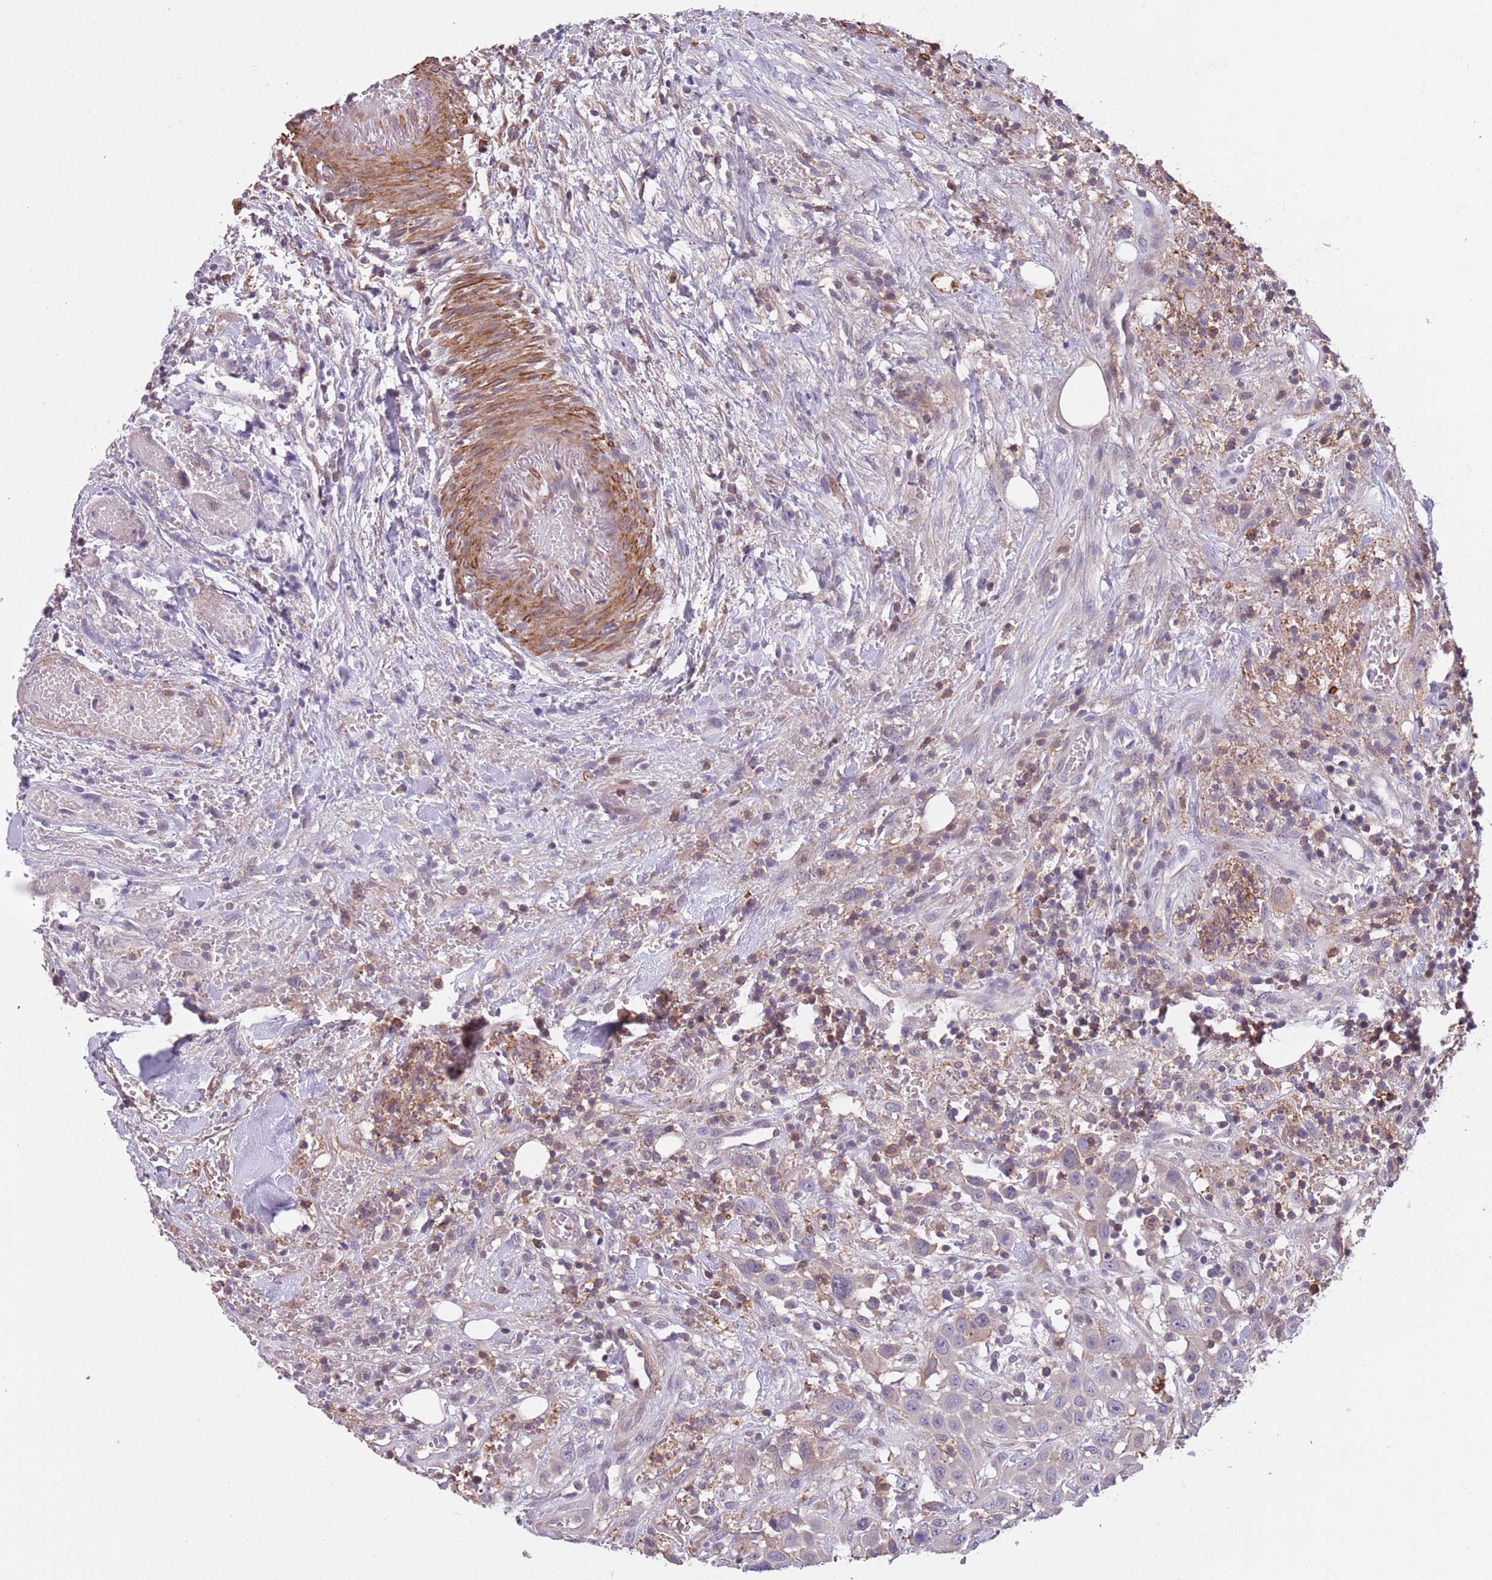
{"staining": {"intensity": "moderate", "quantity": "<25%", "location": "cytoplasmic/membranous"}, "tissue": "head and neck cancer", "cell_type": "Tumor cells", "image_type": "cancer", "snomed": [{"axis": "morphology", "description": "Squamous cell carcinoma, NOS"}, {"axis": "topography", "description": "Head-Neck"}], "caption": "Head and neck cancer (squamous cell carcinoma) tissue exhibits moderate cytoplasmic/membranous expression in approximately <25% of tumor cells, visualized by immunohistochemistry. (Stains: DAB in brown, nuclei in blue, Microscopy: brightfield microscopy at high magnification).", "gene": "JAML", "patient": {"sex": "male", "age": 81}}